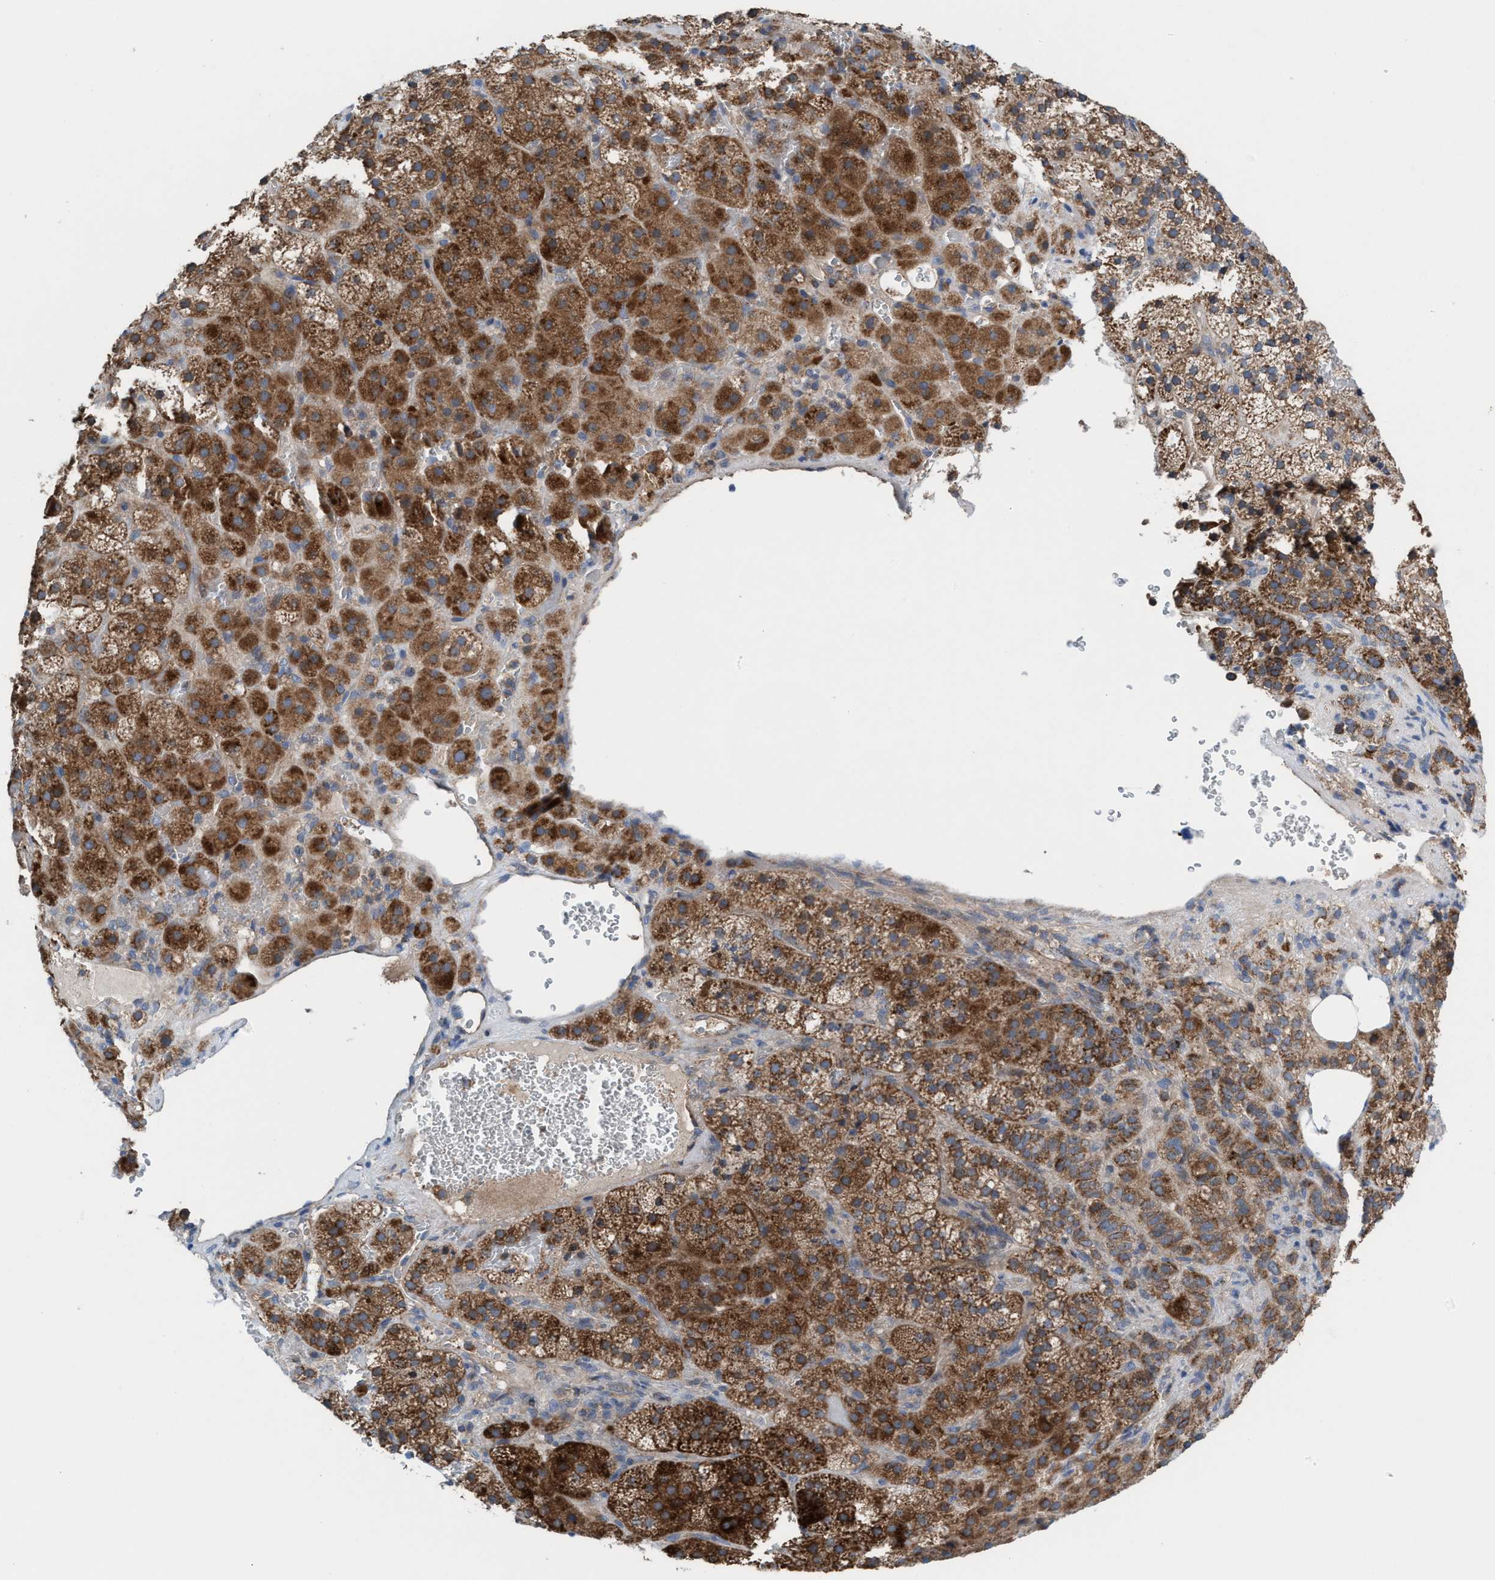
{"staining": {"intensity": "moderate", "quantity": ">75%", "location": "cytoplasmic/membranous"}, "tissue": "adrenal gland", "cell_type": "Glandular cells", "image_type": "normal", "snomed": [{"axis": "morphology", "description": "Normal tissue, NOS"}, {"axis": "topography", "description": "Adrenal gland"}], "caption": "Protein staining shows moderate cytoplasmic/membranous positivity in approximately >75% of glandular cells in normal adrenal gland.", "gene": "MRM1", "patient": {"sex": "female", "age": 59}}